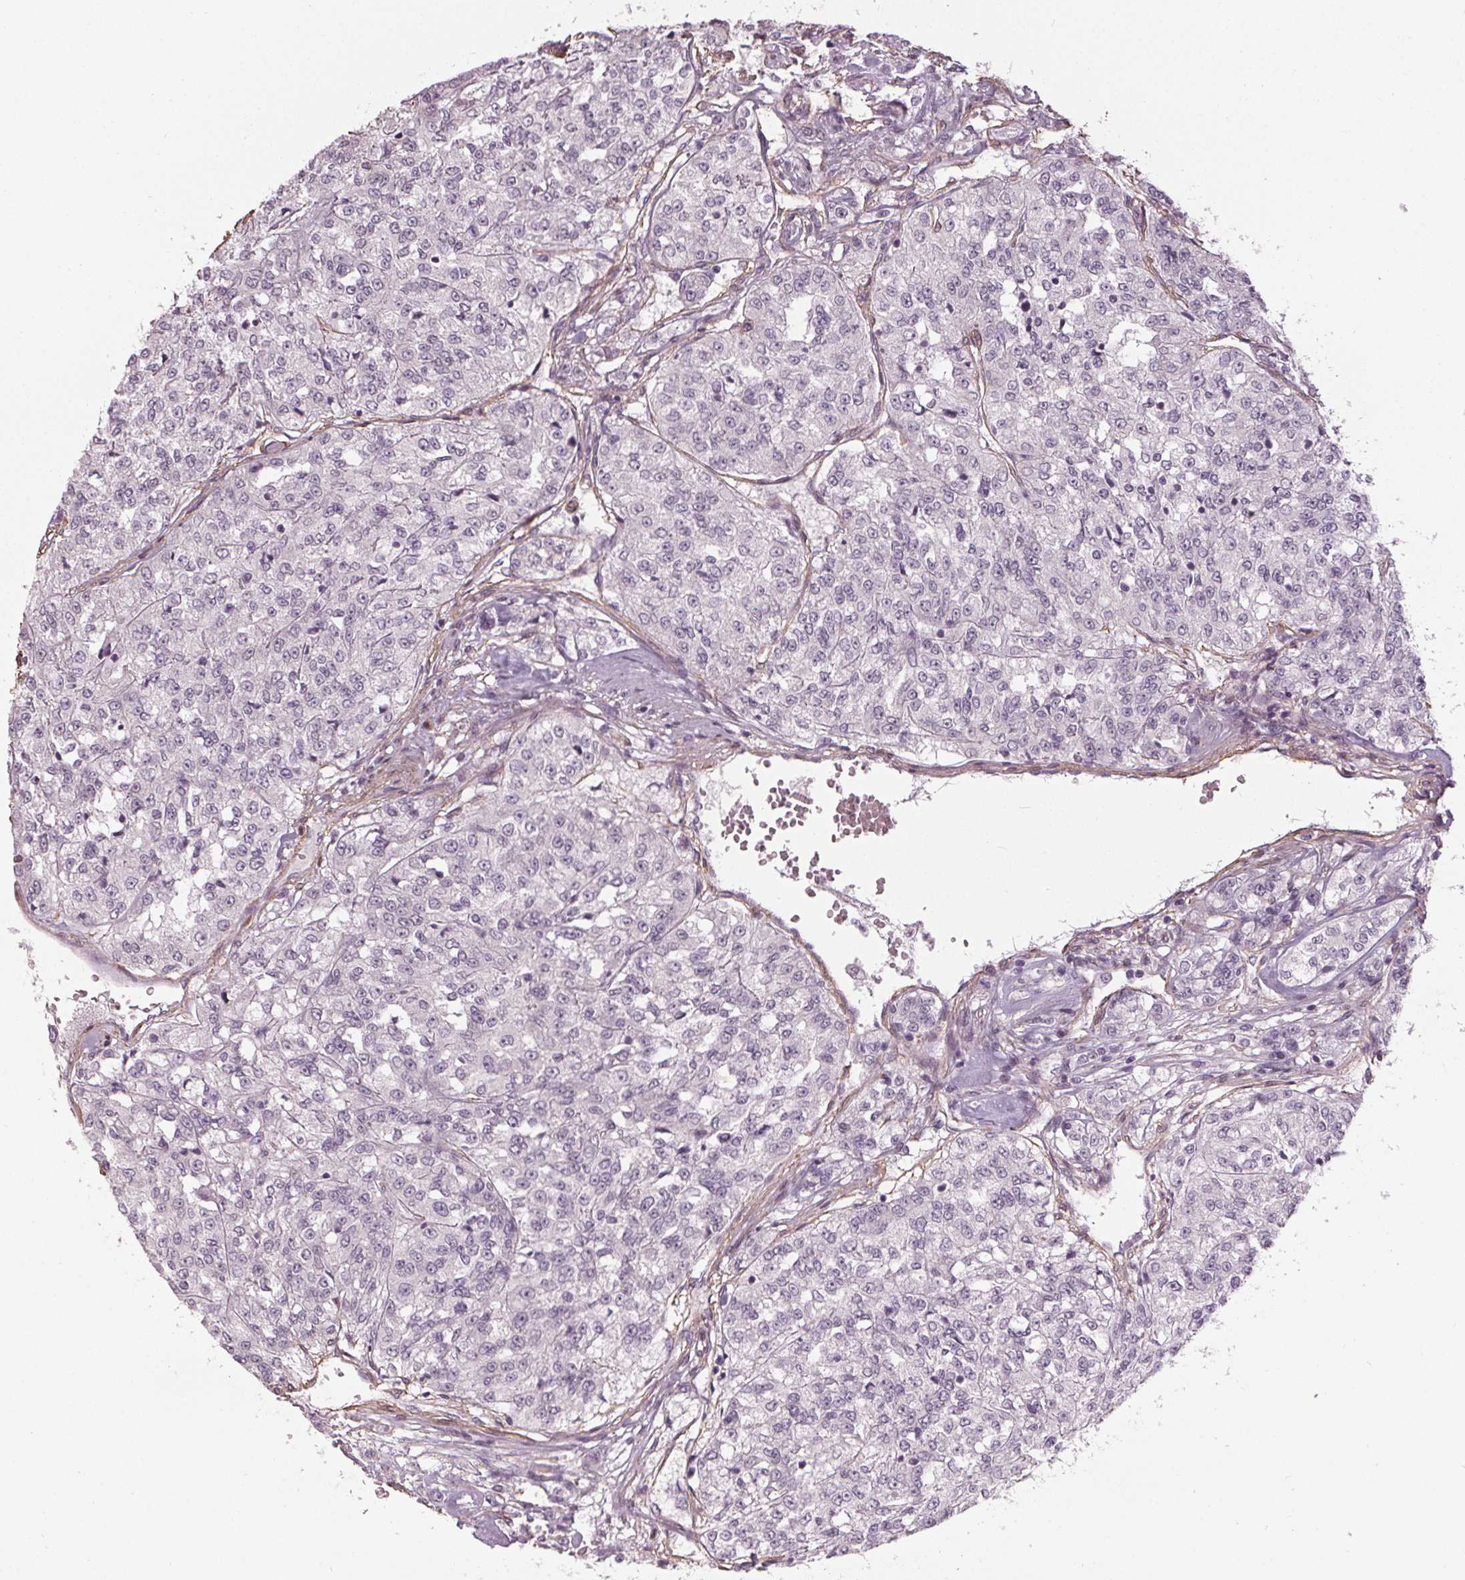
{"staining": {"intensity": "negative", "quantity": "none", "location": "none"}, "tissue": "renal cancer", "cell_type": "Tumor cells", "image_type": "cancer", "snomed": [{"axis": "morphology", "description": "Adenocarcinoma, NOS"}, {"axis": "topography", "description": "Kidney"}], "caption": "The immunohistochemistry (IHC) image has no significant staining in tumor cells of renal cancer (adenocarcinoma) tissue.", "gene": "PKP1", "patient": {"sex": "female", "age": 63}}